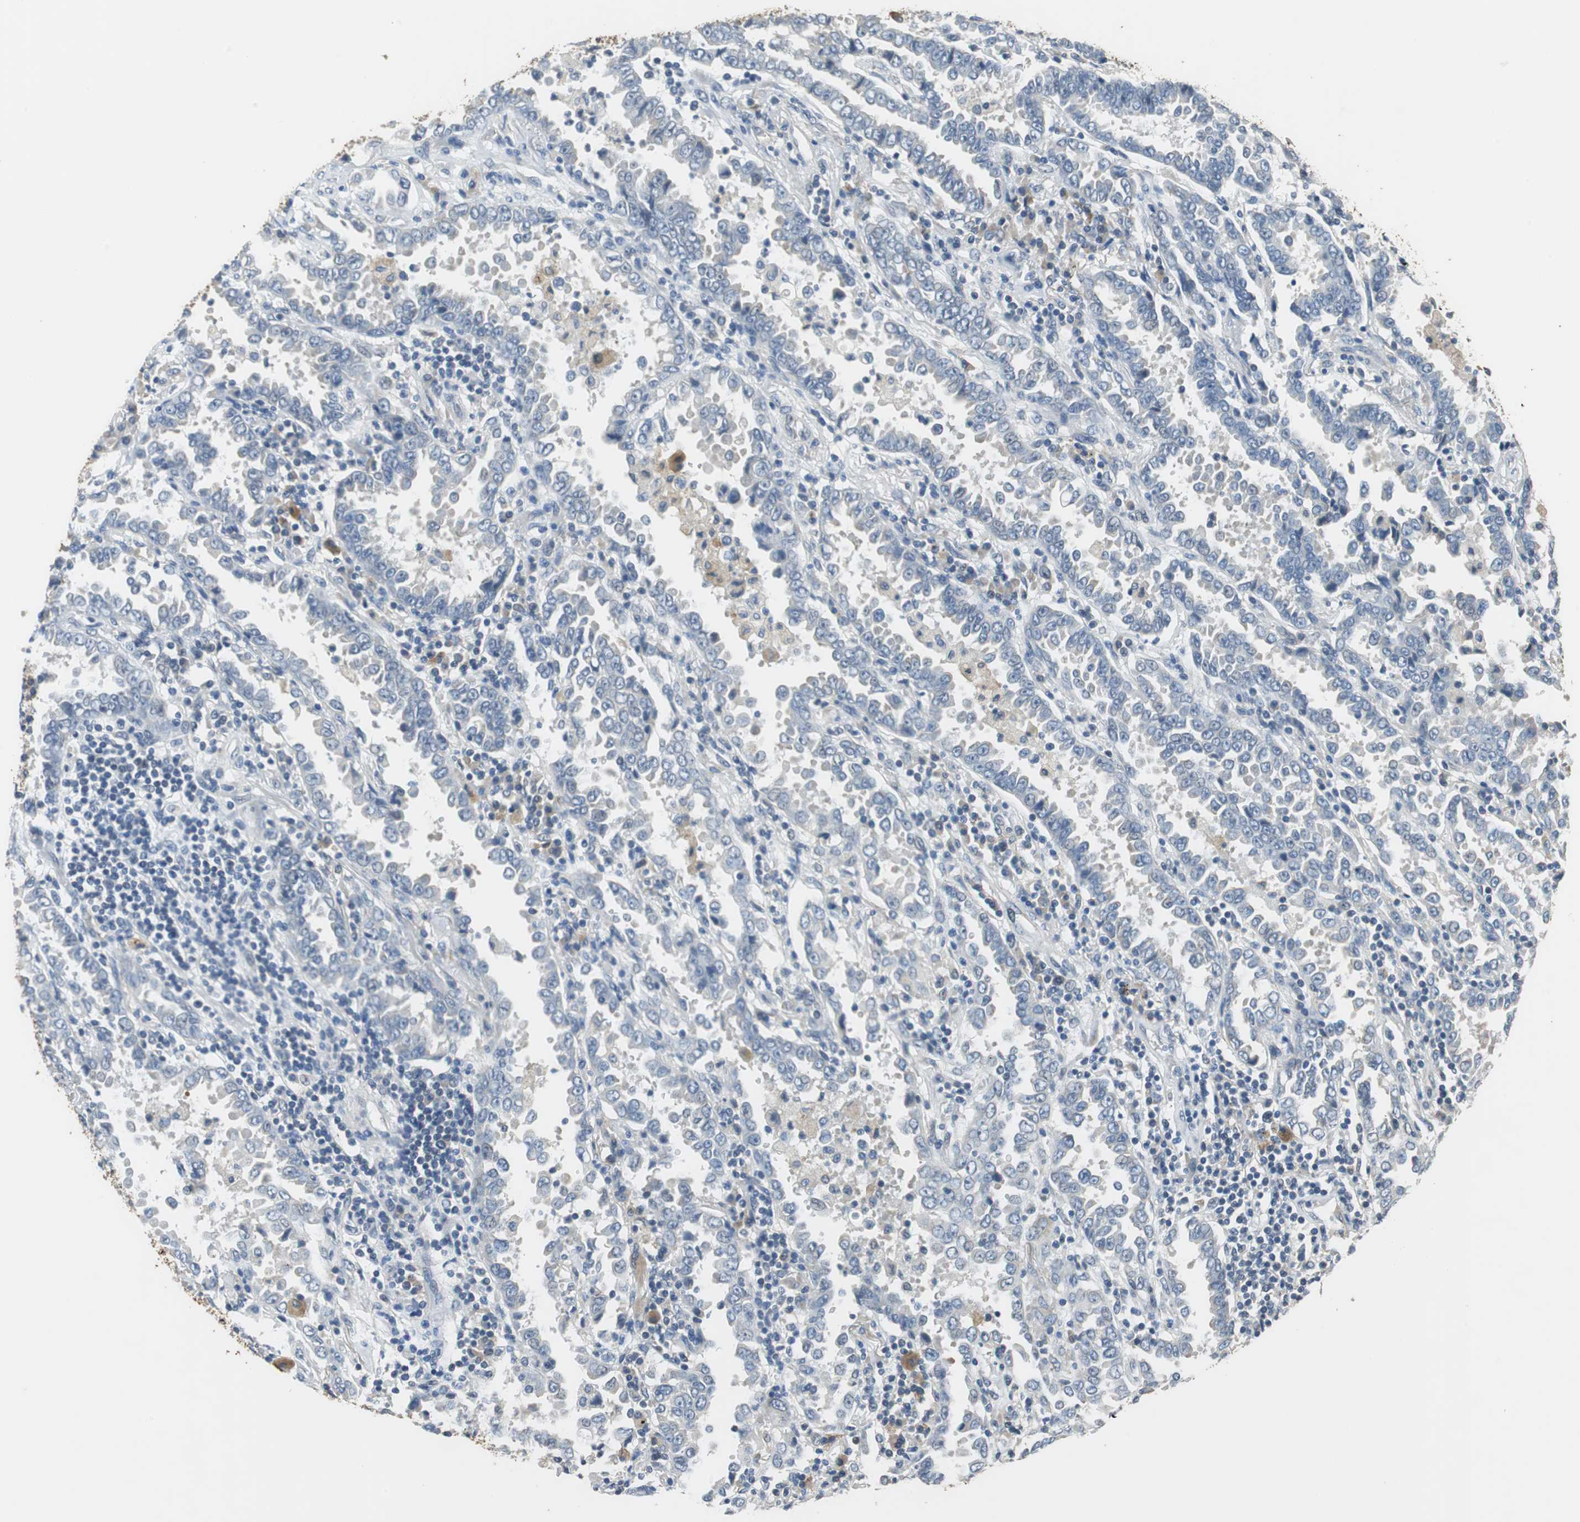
{"staining": {"intensity": "negative", "quantity": "none", "location": "none"}, "tissue": "lung cancer", "cell_type": "Tumor cells", "image_type": "cancer", "snomed": [{"axis": "morphology", "description": "Normal tissue, NOS"}, {"axis": "morphology", "description": "Inflammation, NOS"}, {"axis": "morphology", "description": "Adenocarcinoma, NOS"}, {"axis": "topography", "description": "Lung"}], "caption": "The photomicrograph shows no staining of tumor cells in lung cancer. (DAB IHC visualized using brightfield microscopy, high magnification).", "gene": "ALDH4A1", "patient": {"sex": "female", "age": 64}}